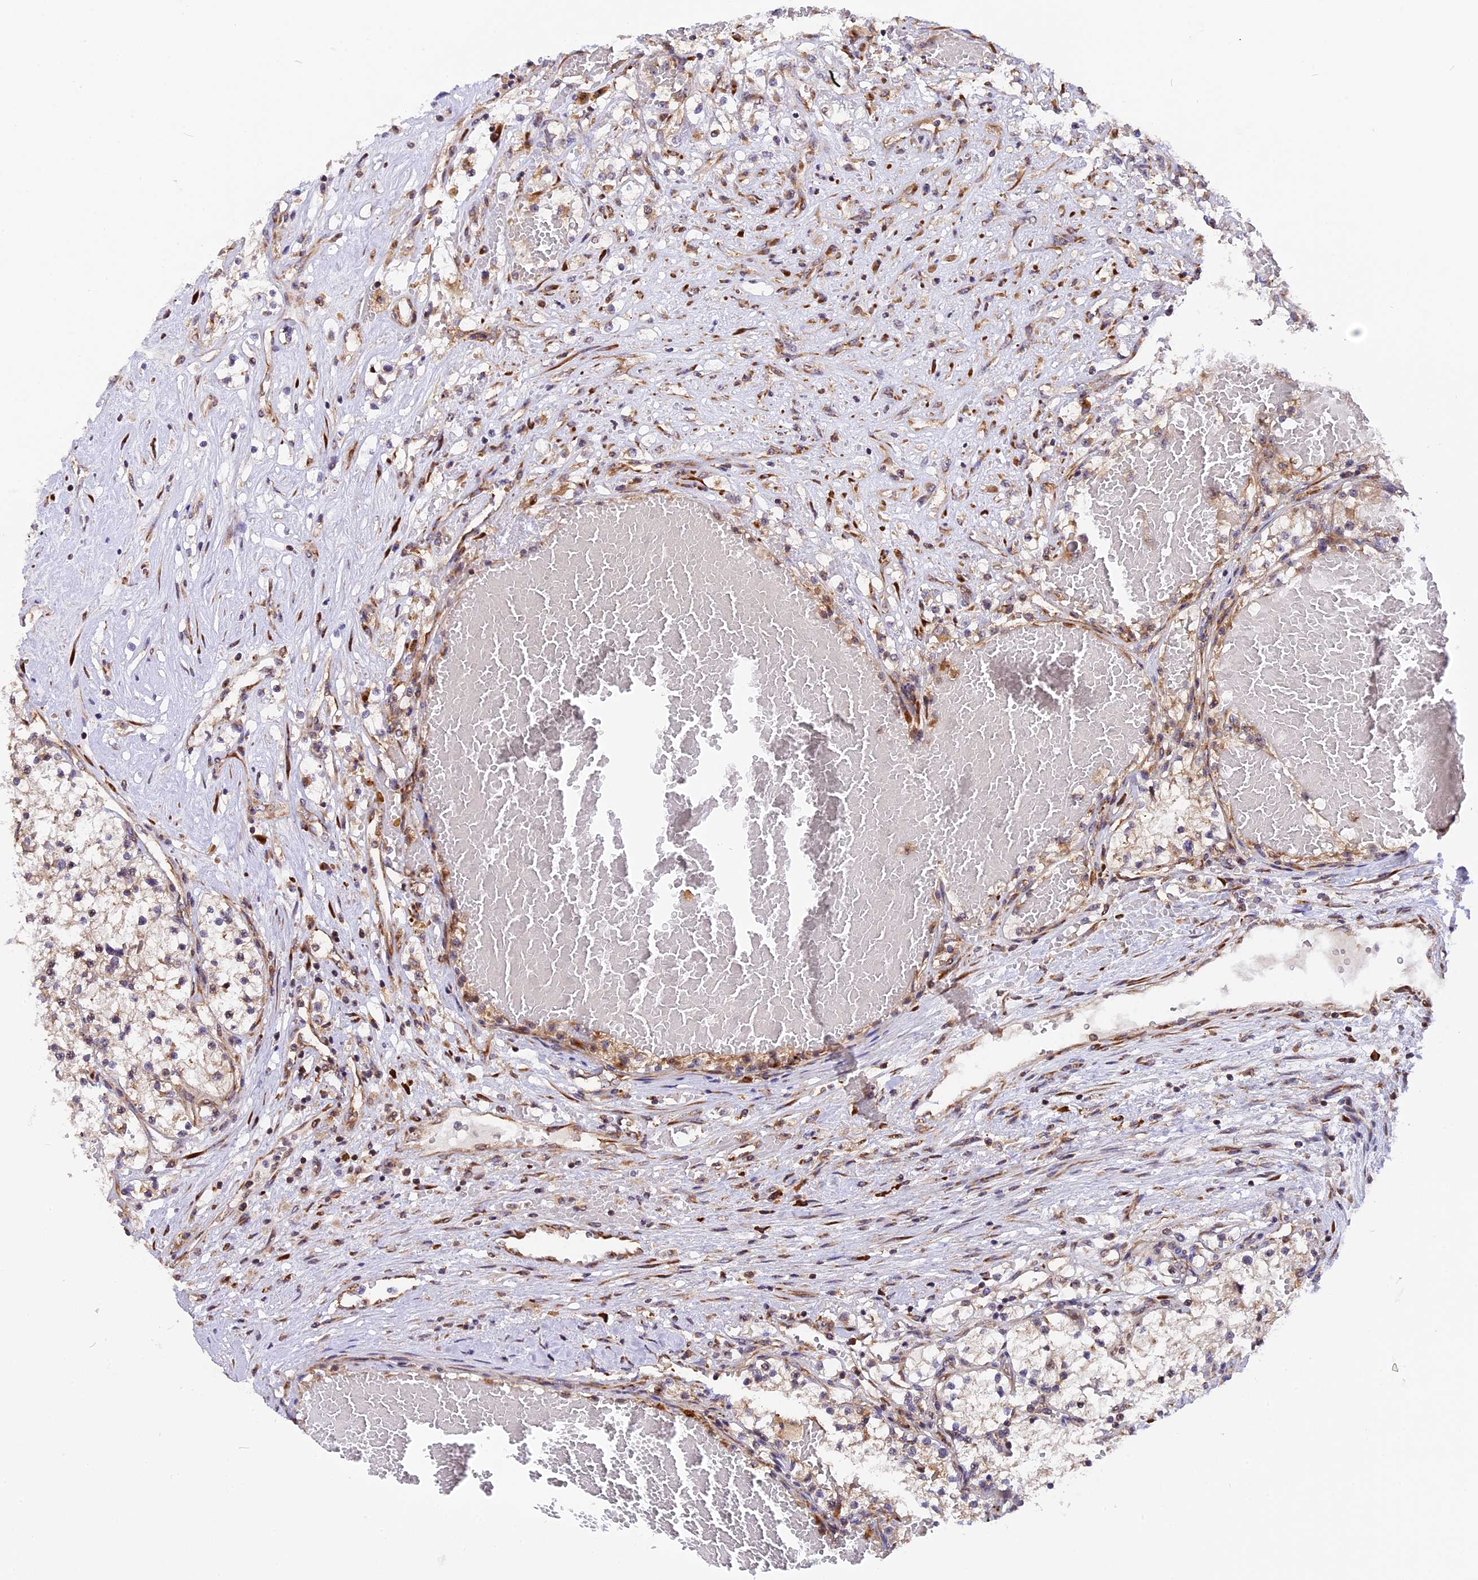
{"staining": {"intensity": "weak", "quantity": "25%-75%", "location": "cytoplasmic/membranous"}, "tissue": "renal cancer", "cell_type": "Tumor cells", "image_type": "cancer", "snomed": [{"axis": "morphology", "description": "Normal tissue, NOS"}, {"axis": "morphology", "description": "Adenocarcinoma, NOS"}, {"axis": "topography", "description": "Kidney"}], "caption": "Immunohistochemical staining of human adenocarcinoma (renal) displays low levels of weak cytoplasmic/membranous protein positivity in approximately 25%-75% of tumor cells. (brown staining indicates protein expression, while blue staining denotes nuclei).", "gene": "GNPTAB", "patient": {"sex": "male", "age": 68}}